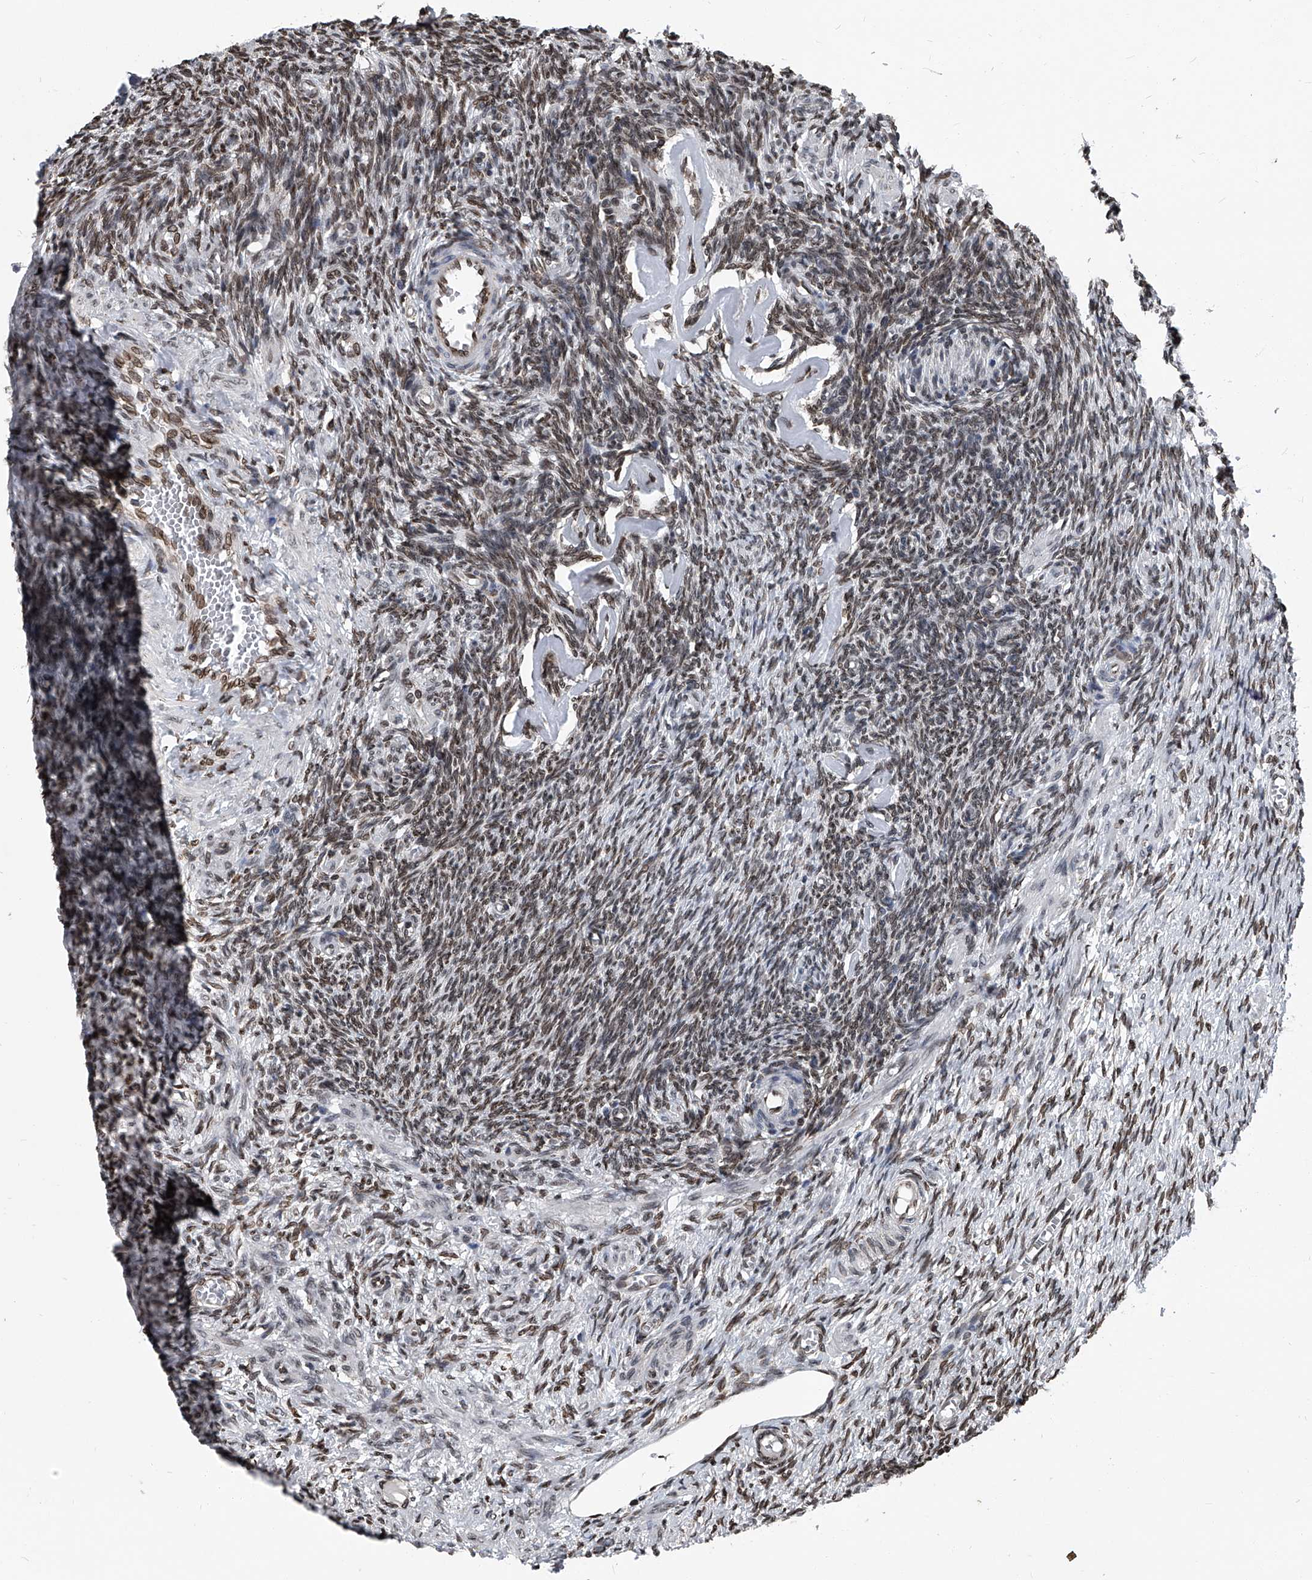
{"staining": {"intensity": "moderate", "quantity": ">75%", "location": "nuclear"}, "tissue": "ovary", "cell_type": "Ovarian stroma cells", "image_type": "normal", "snomed": [{"axis": "morphology", "description": "Normal tissue, NOS"}, {"axis": "topography", "description": "Ovary"}], "caption": "Unremarkable ovary reveals moderate nuclear expression in about >75% of ovarian stroma cells, visualized by immunohistochemistry.", "gene": "PHF20", "patient": {"sex": "female", "age": 27}}